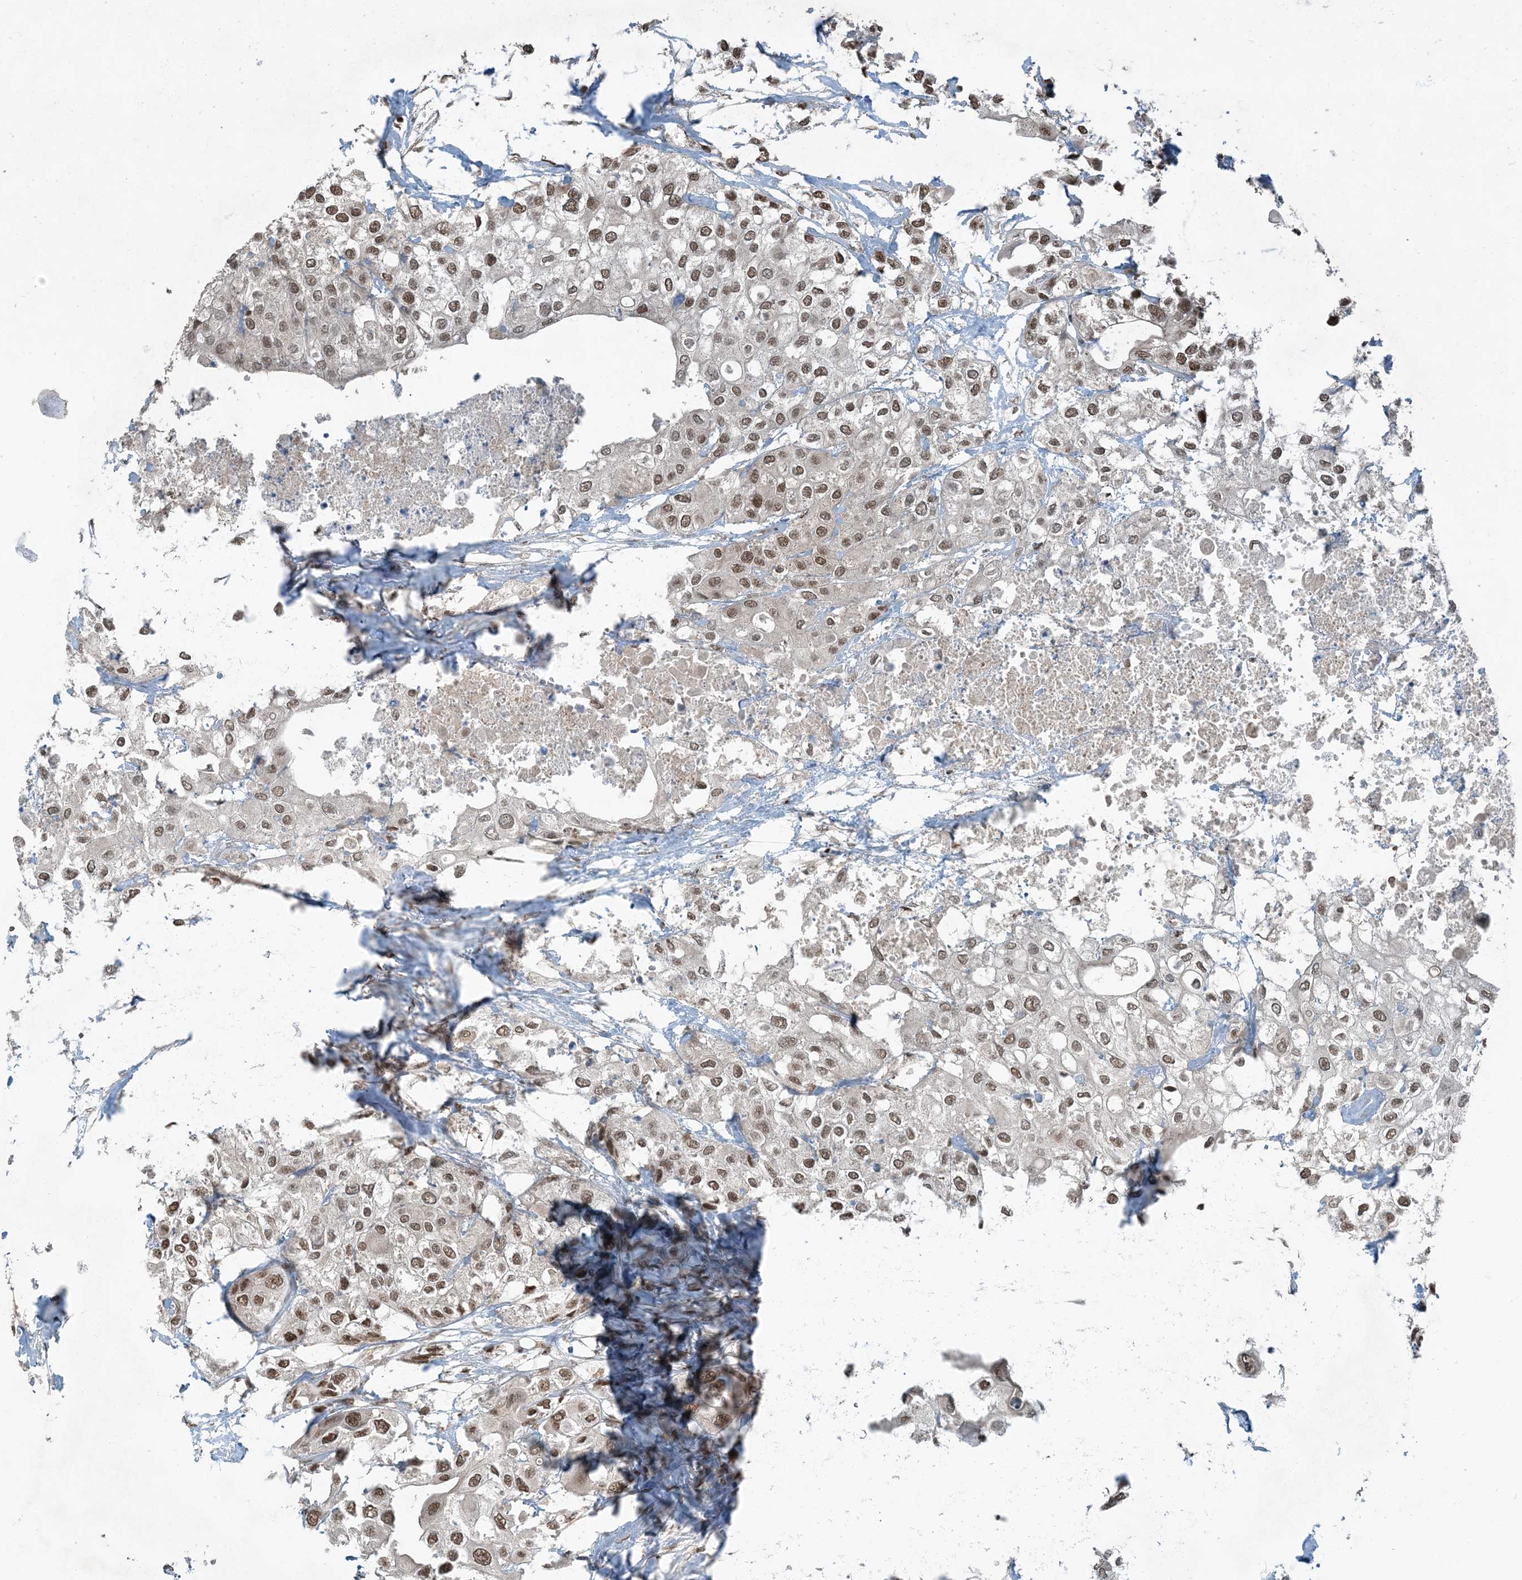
{"staining": {"intensity": "moderate", "quantity": ">75%", "location": "nuclear"}, "tissue": "urothelial cancer", "cell_type": "Tumor cells", "image_type": "cancer", "snomed": [{"axis": "morphology", "description": "Urothelial carcinoma, High grade"}, {"axis": "topography", "description": "Urinary bladder"}], "caption": "Urothelial cancer stained with IHC exhibits moderate nuclear expression in about >75% of tumor cells.", "gene": "TRAPPC12", "patient": {"sex": "male", "age": 64}}